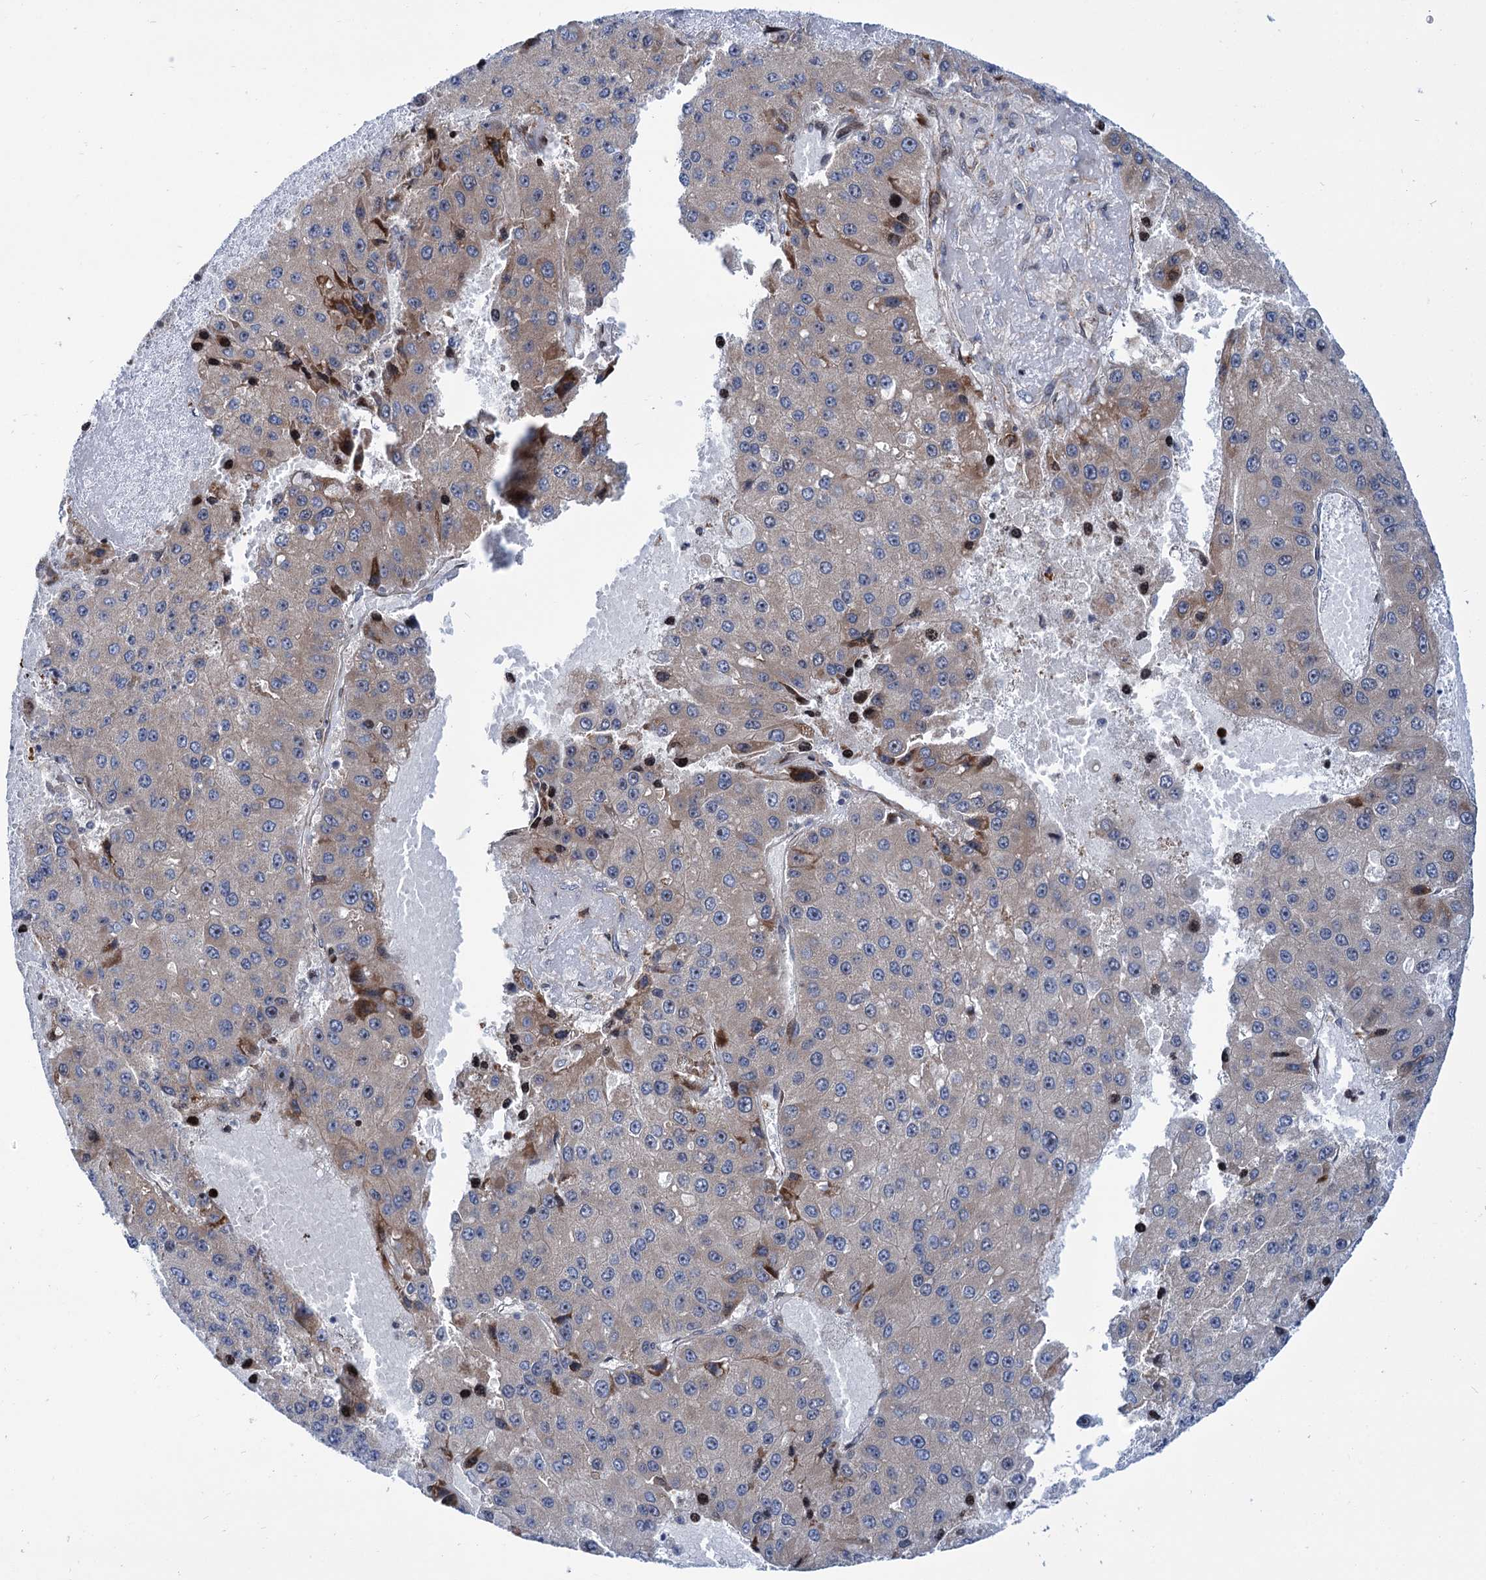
{"staining": {"intensity": "weak", "quantity": "25%-75%", "location": "cytoplasmic/membranous"}, "tissue": "liver cancer", "cell_type": "Tumor cells", "image_type": "cancer", "snomed": [{"axis": "morphology", "description": "Carcinoma, Hepatocellular, NOS"}, {"axis": "topography", "description": "Liver"}], "caption": "Liver hepatocellular carcinoma stained with a brown dye reveals weak cytoplasmic/membranous positive expression in about 25%-75% of tumor cells.", "gene": "THAP9", "patient": {"sex": "female", "age": 73}}